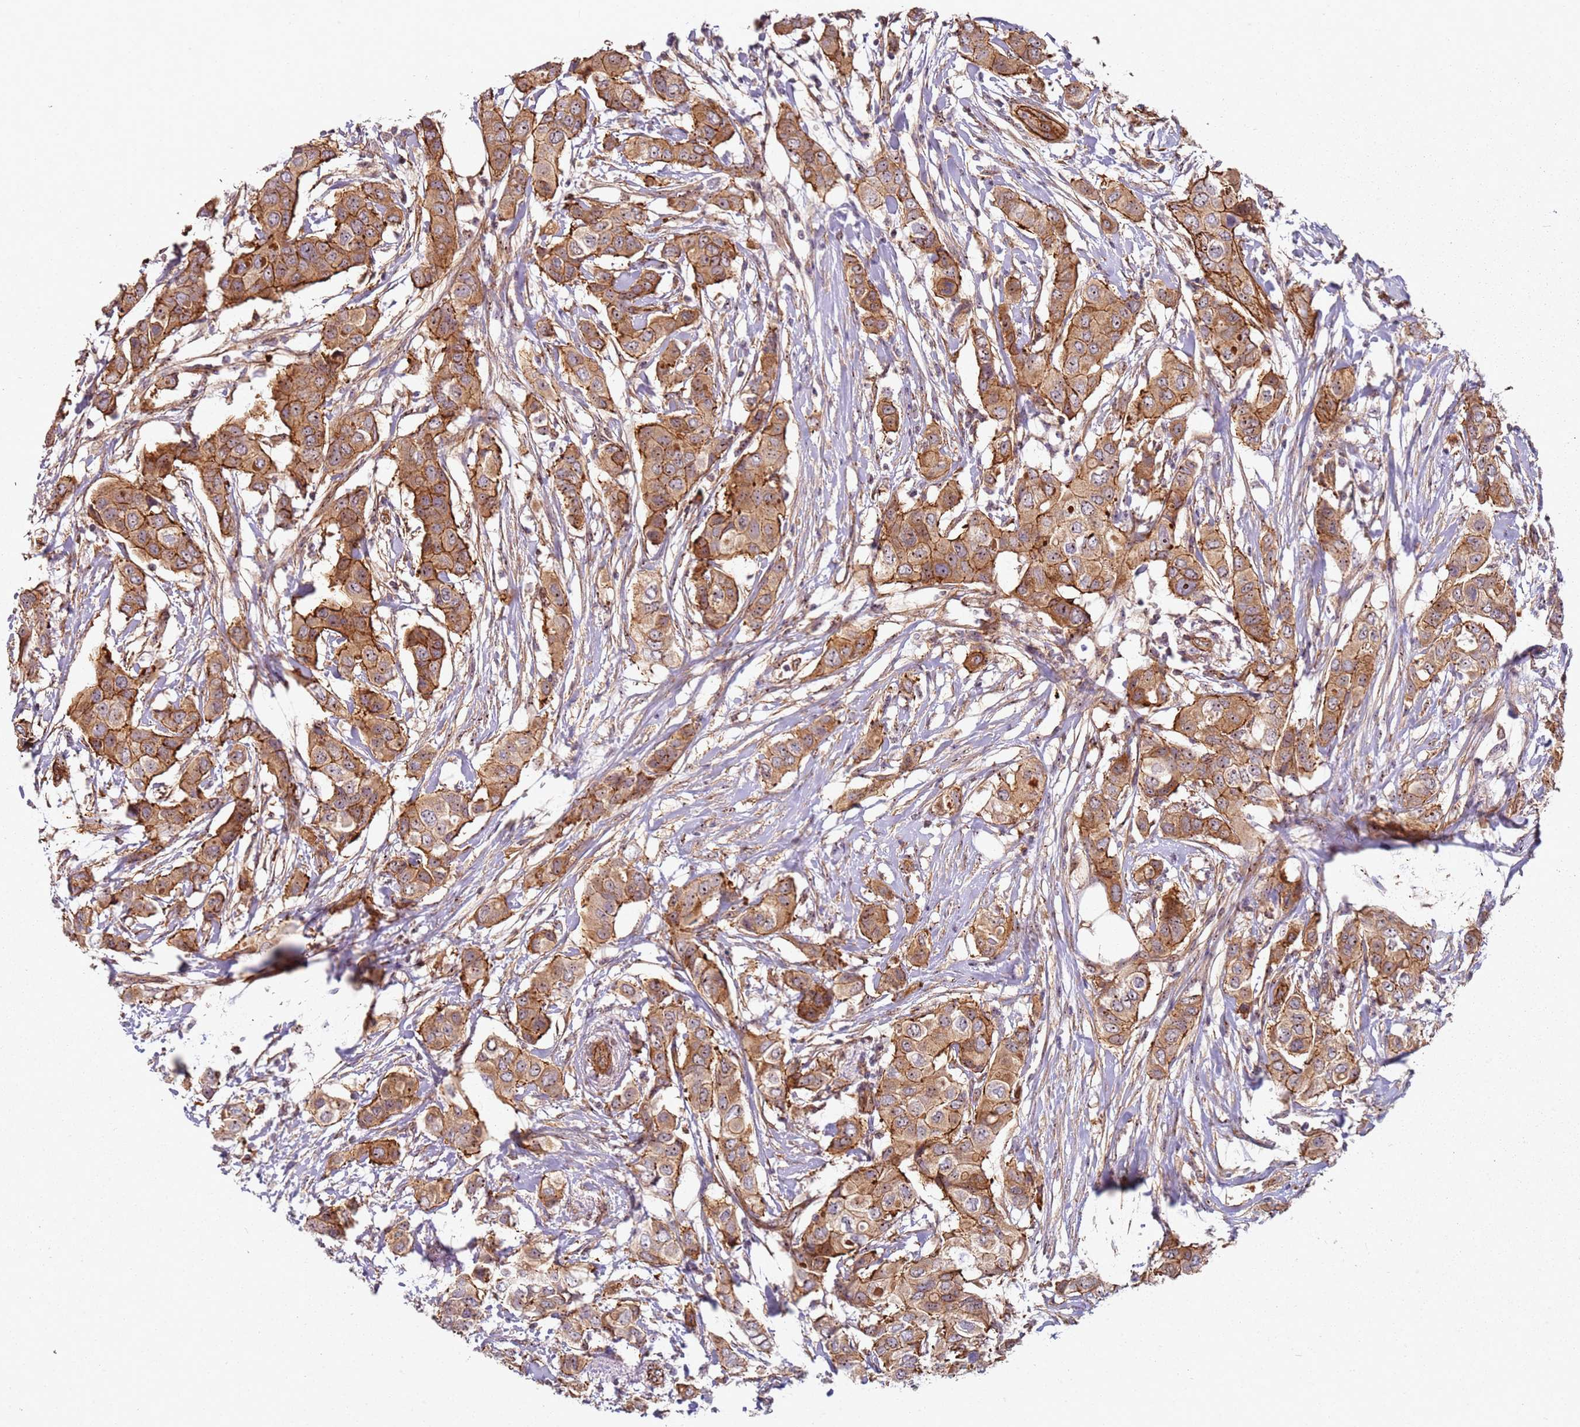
{"staining": {"intensity": "strong", "quantity": ">75%", "location": "cytoplasmic/membranous"}, "tissue": "breast cancer", "cell_type": "Tumor cells", "image_type": "cancer", "snomed": [{"axis": "morphology", "description": "Lobular carcinoma"}, {"axis": "topography", "description": "Breast"}], "caption": "The photomicrograph demonstrates a brown stain indicating the presence of a protein in the cytoplasmic/membranous of tumor cells in breast lobular carcinoma.", "gene": "C2CD4B", "patient": {"sex": "female", "age": 51}}